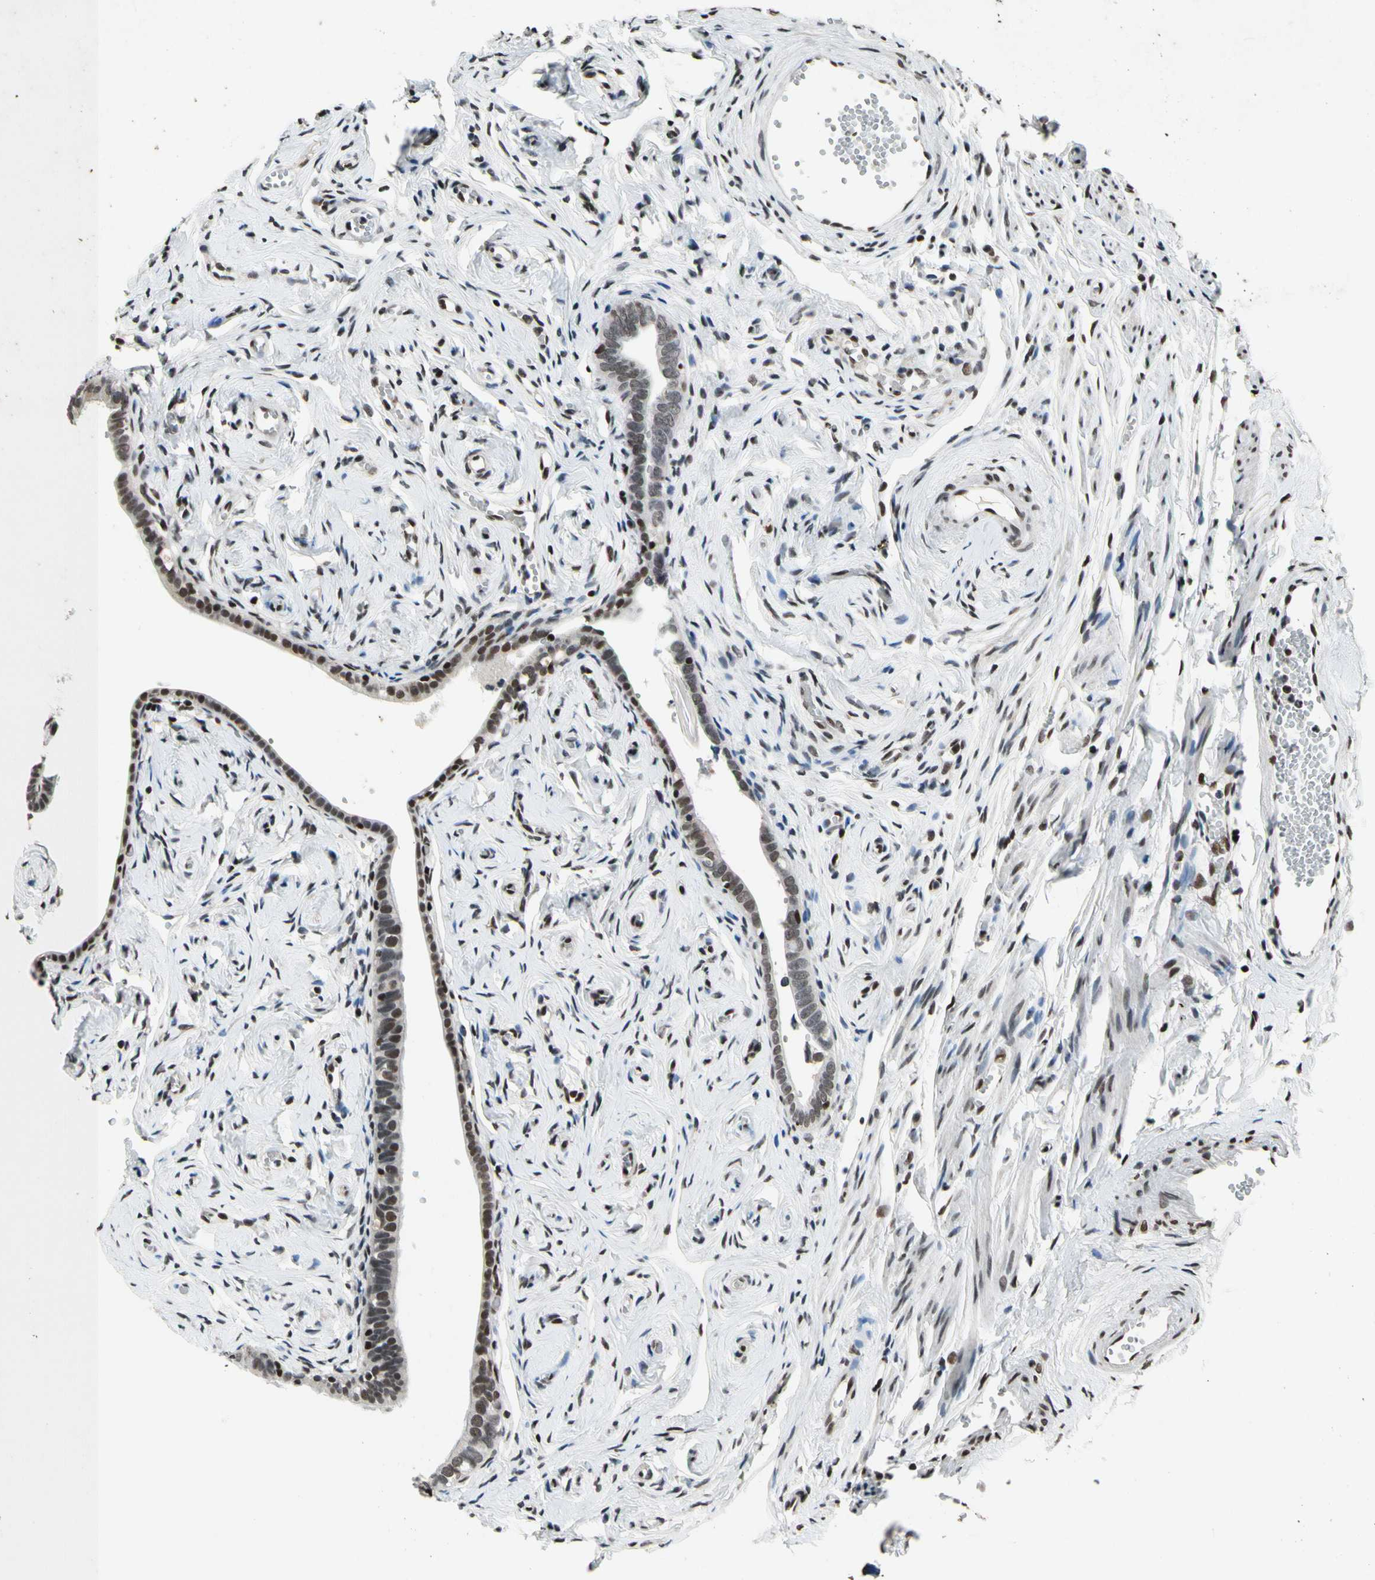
{"staining": {"intensity": "moderate", "quantity": ">75%", "location": "nuclear"}, "tissue": "fallopian tube", "cell_type": "Glandular cells", "image_type": "normal", "snomed": [{"axis": "morphology", "description": "Normal tissue, NOS"}, {"axis": "topography", "description": "Fallopian tube"}], "caption": "Immunohistochemistry (IHC) histopathology image of normal fallopian tube: human fallopian tube stained using IHC shows medium levels of moderate protein expression localized specifically in the nuclear of glandular cells, appearing as a nuclear brown color.", "gene": "RECQL", "patient": {"sex": "female", "age": 71}}